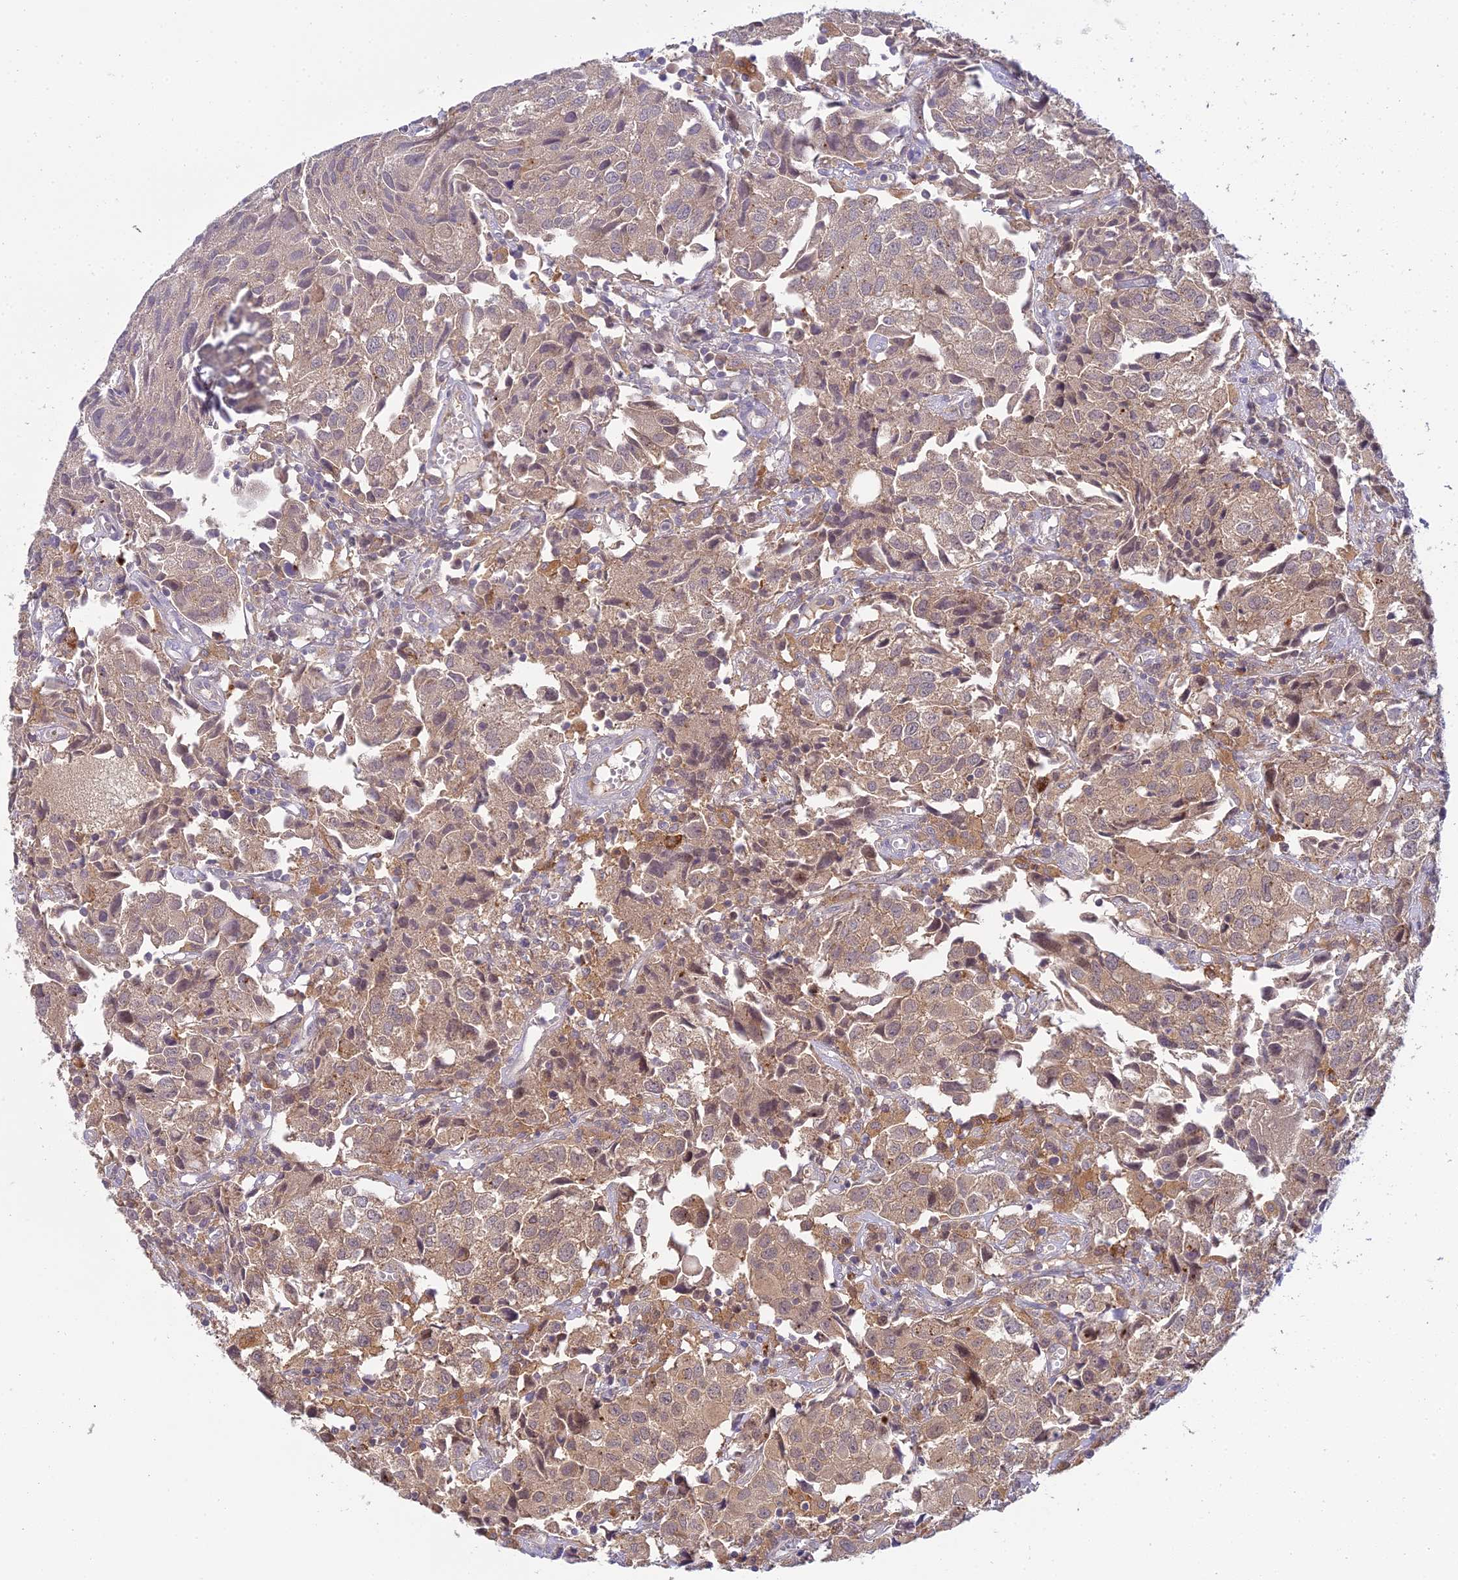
{"staining": {"intensity": "weak", "quantity": ">75%", "location": "cytoplasmic/membranous"}, "tissue": "urothelial cancer", "cell_type": "Tumor cells", "image_type": "cancer", "snomed": [{"axis": "morphology", "description": "Urothelial carcinoma, High grade"}, {"axis": "topography", "description": "Urinary bladder"}], "caption": "Tumor cells demonstrate weak cytoplasmic/membranous staining in about >75% of cells in urothelial carcinoma (high-grade).", "gene": "UBE2G1", "patient": {"sex": "female", "age": 75}}